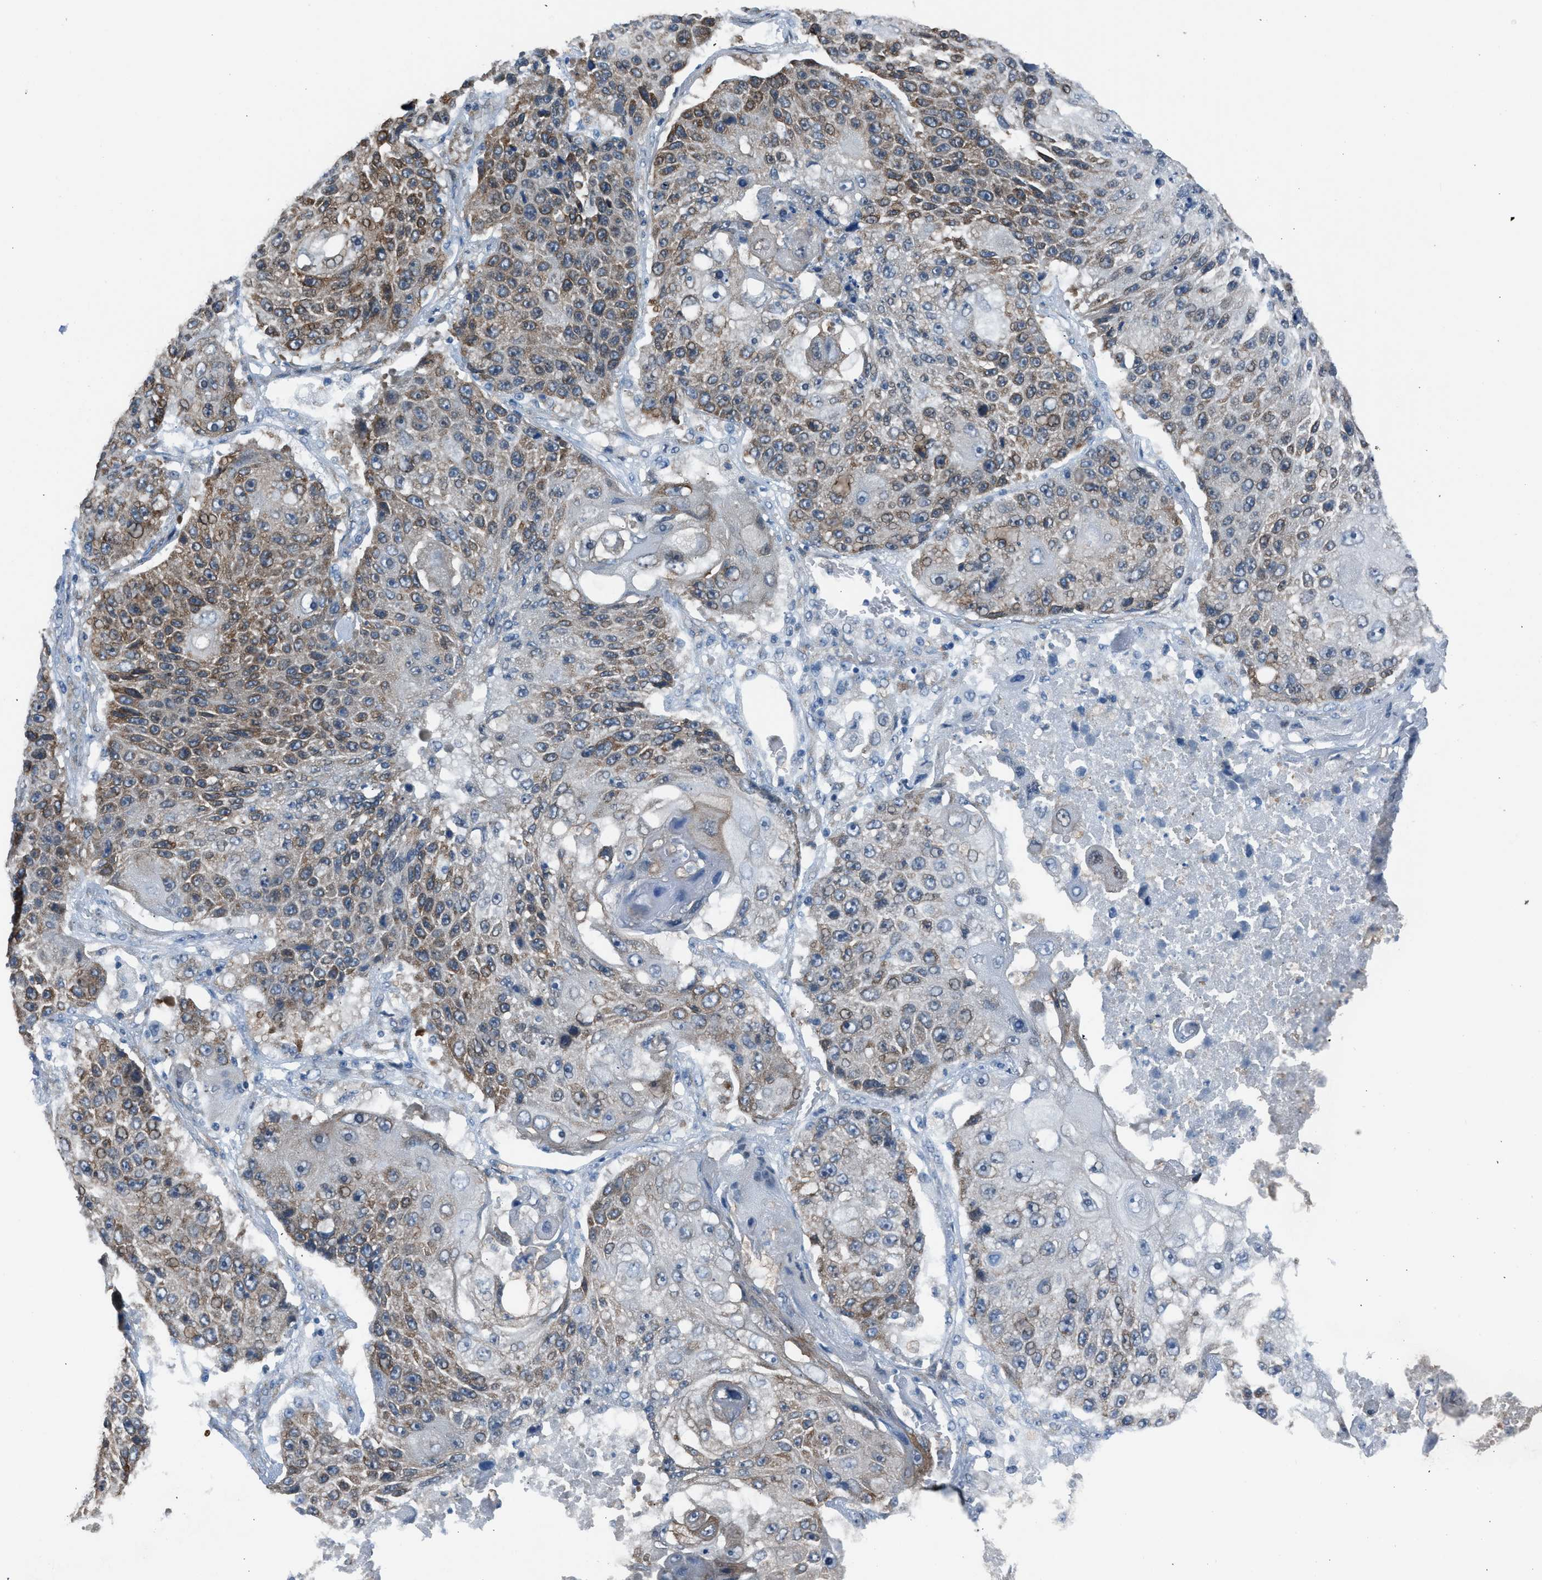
{"staining": {"intensity": "moderate", "quantity": "25%-75%", "location": "cytoplasmic/membranous"}, "tissue": "lung cancer", "cell_type": "Tumor cells", "image_type": "cancer", "snomed": [{"axis": "morphology", "description": "Squamous cell carcinoma, NOS"}, {"axis": "topography", "description": "Lung"}], "caption": "A brown stain shows moderate cytoplasmic/membranous expression of a protein in human squamous cell carcinoma (lung) tumor cells. The staining was performed using DAB (3,3'-diaminobenzidine), with brown indicating positive protein expression. Nuclei are stained blue with hematoxylin.", "gene": "RNF41", "patient": {"sex": "male", "age": 61}}